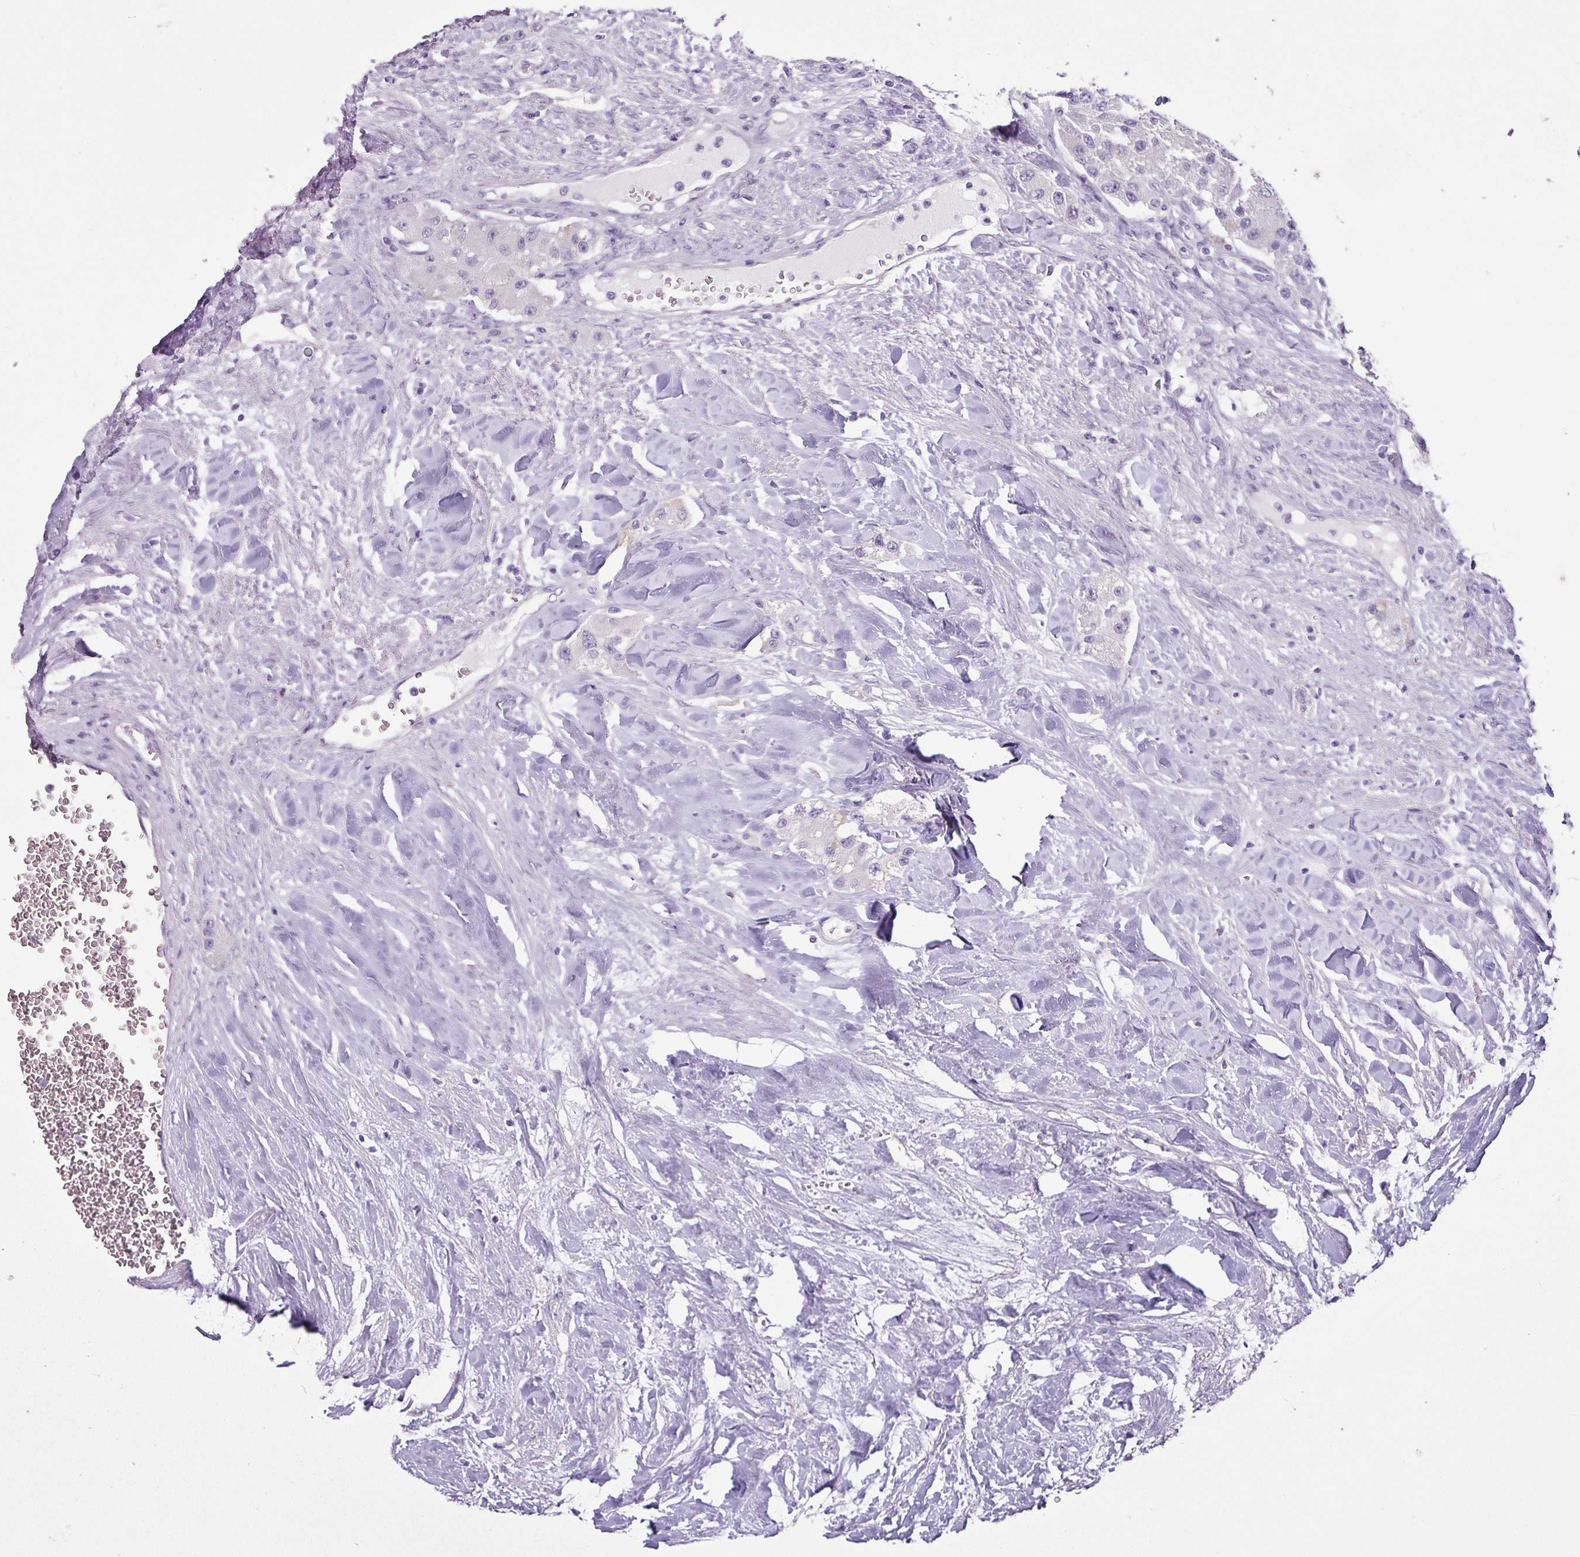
{"staining": {"intensity": "negative", "quantity": "none", "location": "none"}, "tissue": "carcinoid", "cell_type": "Tumor cells", "image_type": "cancer", "snomed": [{"axis": "morphology", "description": "Carcinoid, malignant, NOS"}, {"axis": "topography", "description": "Pancreas"}], "caption": "There is no significant positivity in tumor cells of carcinoid (malignant).", "gene": "TMEM178B", "patient": {"sex": "male", "age": 41}}